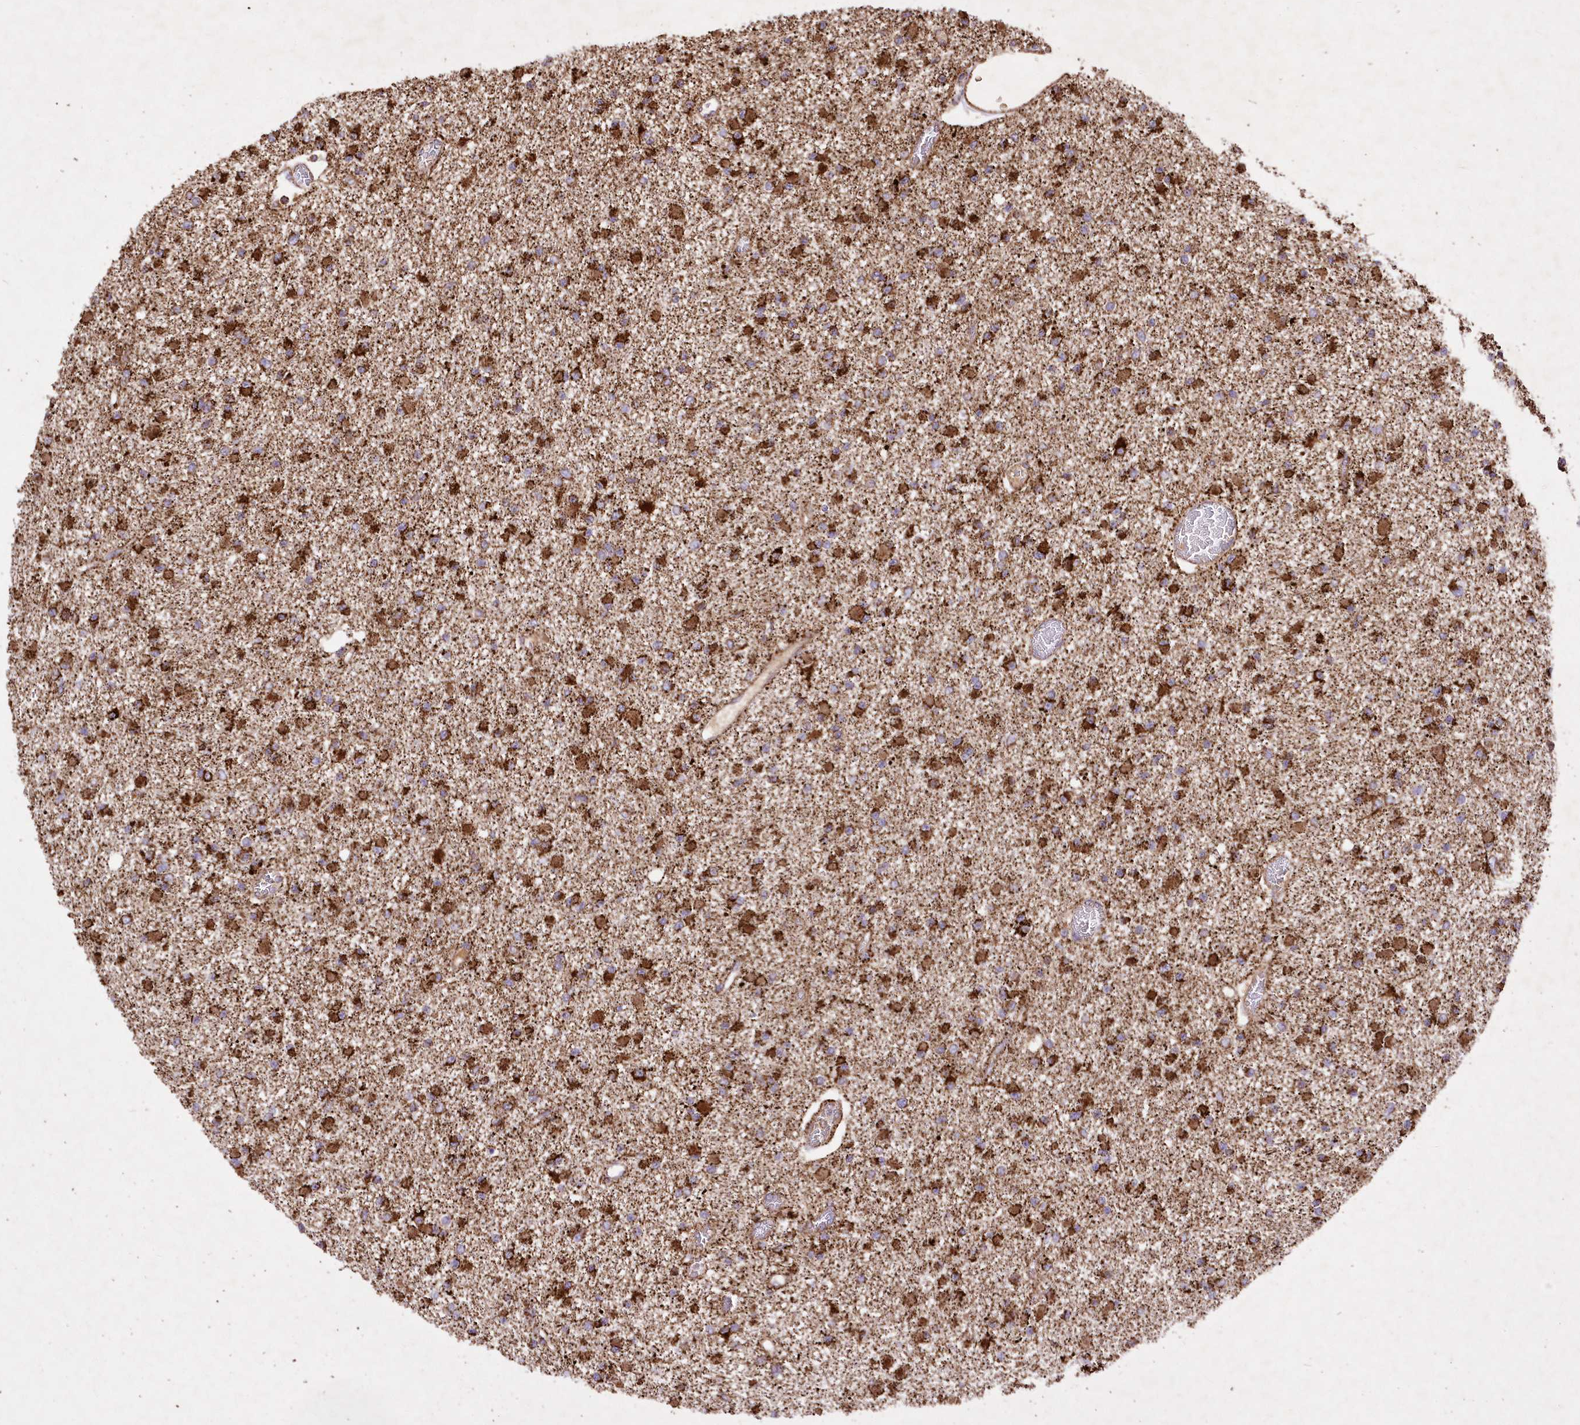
{"staining": {"intensity": "strong", "quantity": ">75%", "location": "cytoplasmic/membranous"}, "tissue": "glioma", "cell_type": "Tumor cells", "image_type": "cancer", "snomed": [{"axis": "morphology", "description": "Glioma, malignant, Low grade"}, {"axis": "topography", "description": "Brain"}], "caption": "This histopathology image shows immunohistochemistry staining of human glioma, with high strong cytoplasmic/membranous expression in about >75% of tumor cells.", "gene": "ASNSD1", "patient": {"sex": "female", "age": 22}}